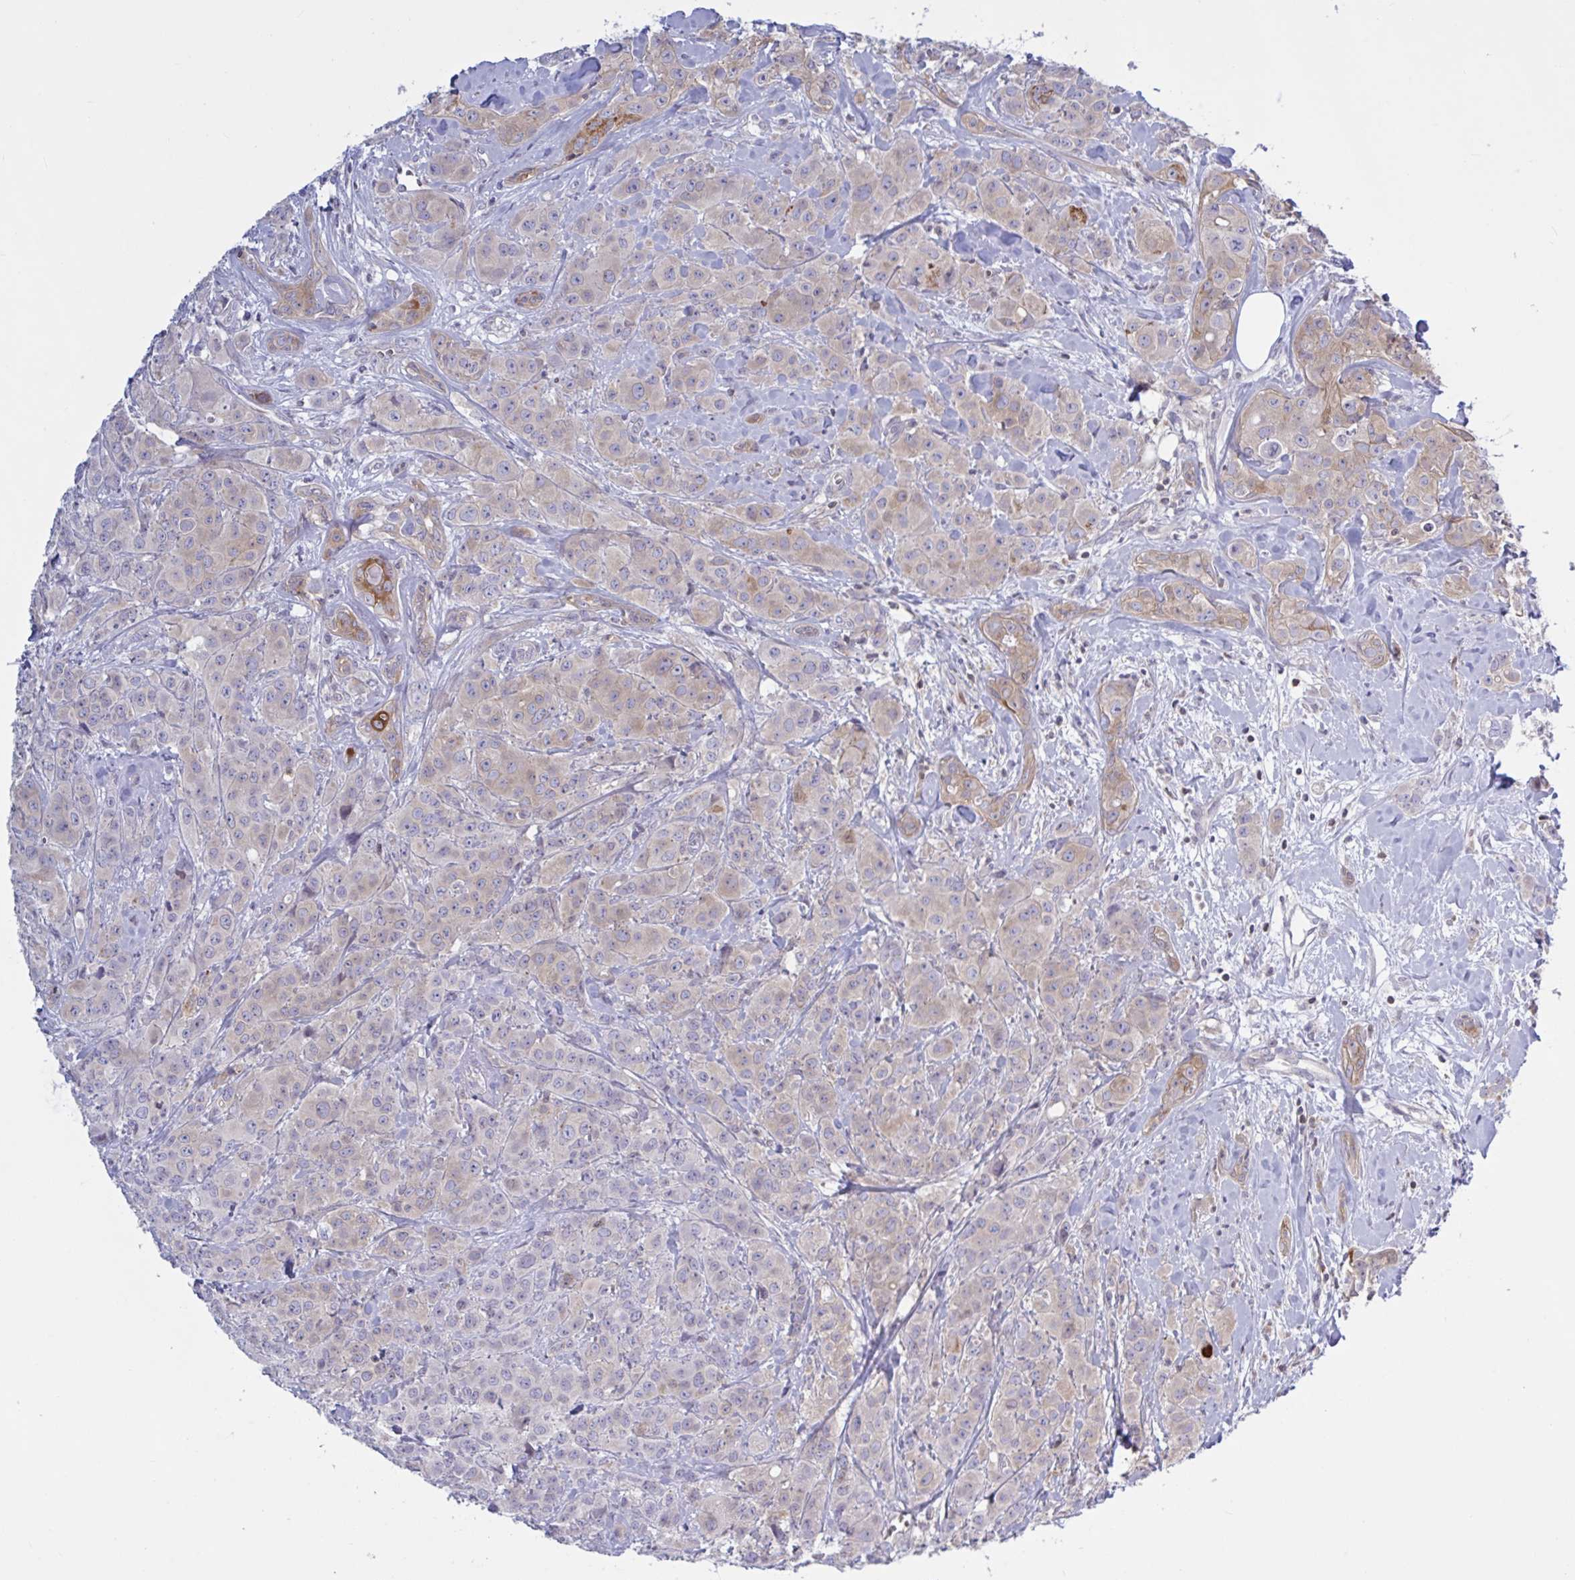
{"staining": {"intensity": "weak", "quantity": "<25%", "location": "cytoplasmic/membranous"}, "tissue": "breast cancer", "cell_type": "Tumor cells", "image_type": "cancer", "snomed": [{"axis": "morphology", "description": "Normal tissue, NOS"}, {"axis": "morphology", "description": "Duct carcinoma"}, {"axis": "topography", "description": "Breast"}], "caption": "IHC micrograph of neoplastic tissue: human breast cancer stained with DAB exhibits no significant protein positivity in tumor cells.", "gene": "TANK", "patient": {"sex": "female", "age": 43}}